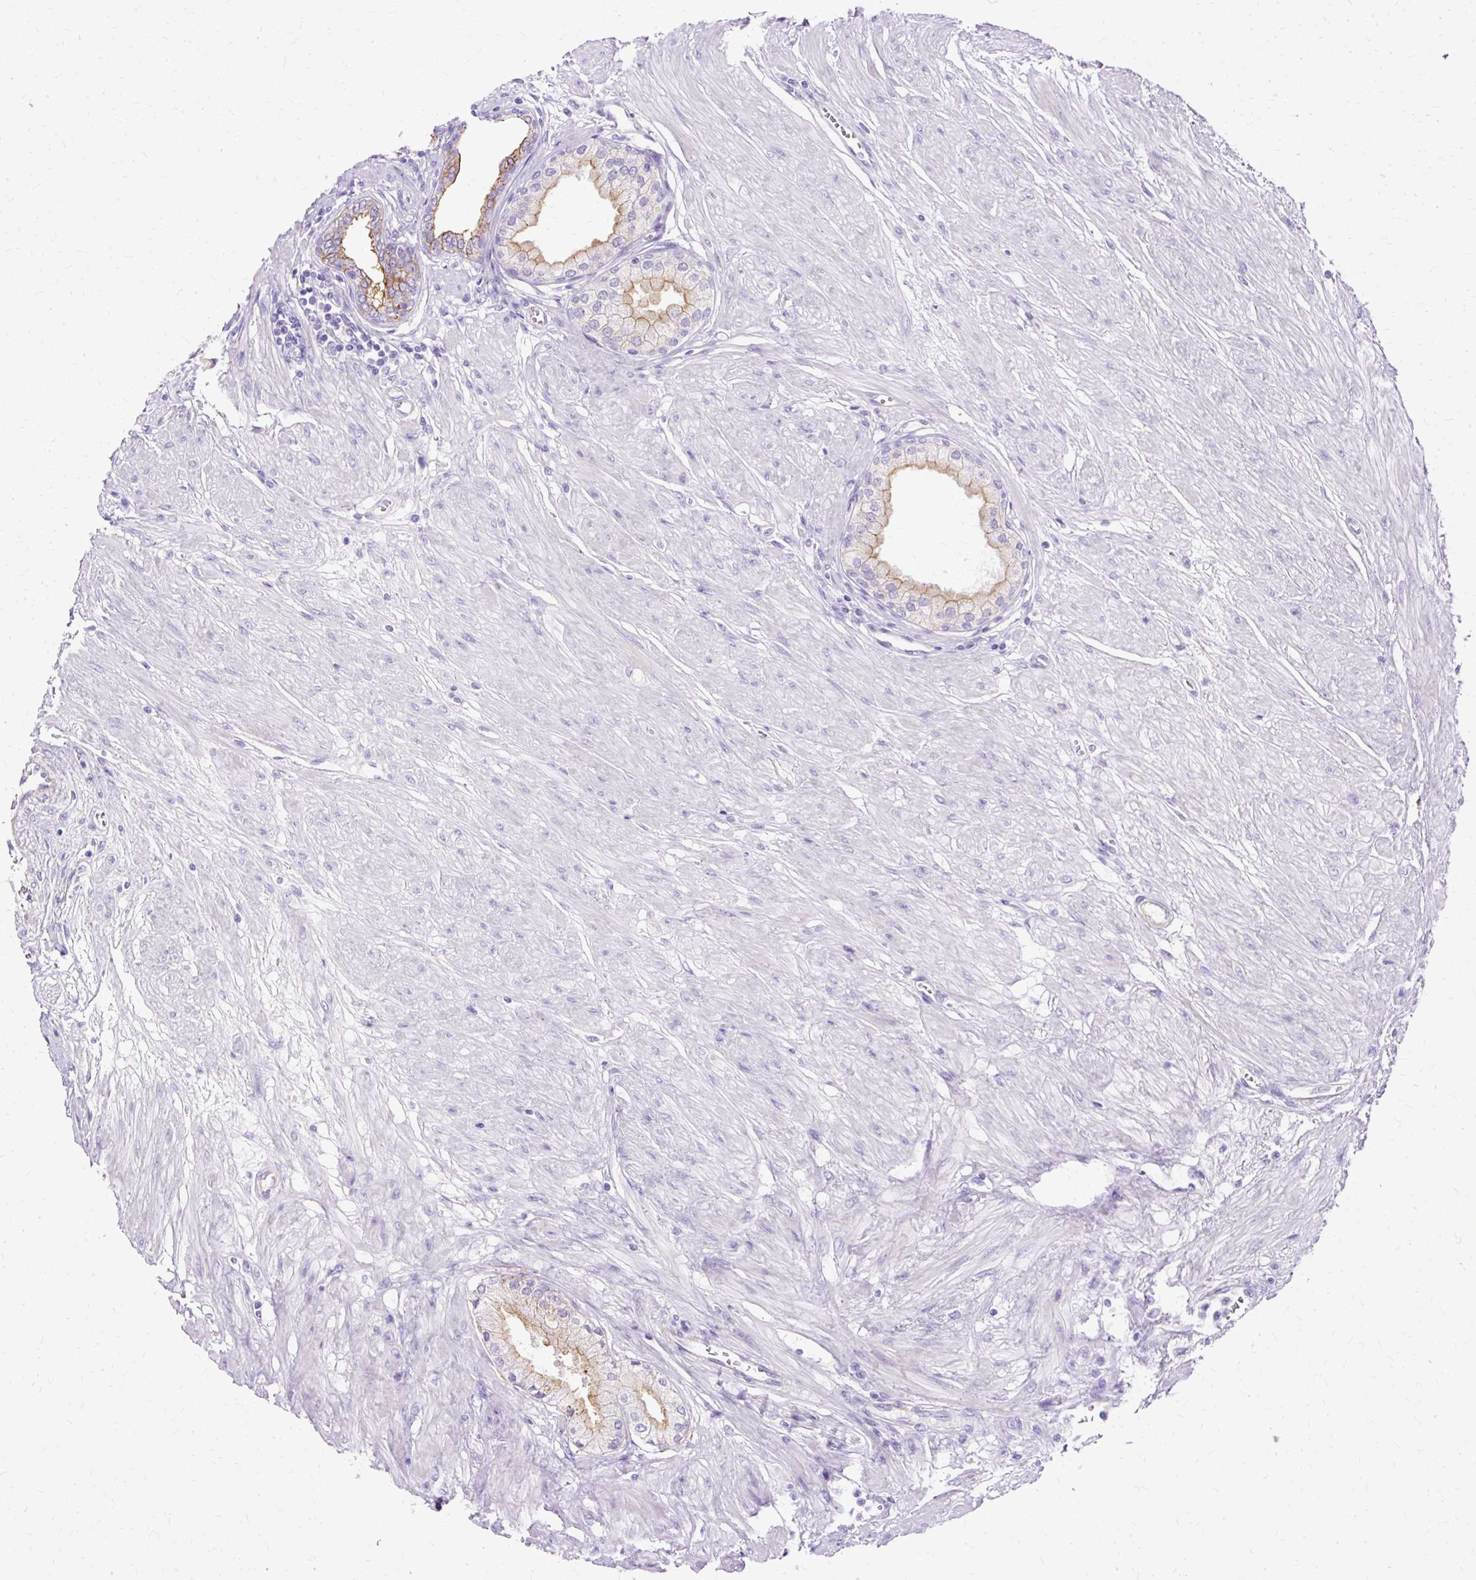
{"staining": {"intensity": "moderate", "quantity": "<25%", "location": "cytoplasmic/membranous"}, "tissue": "prostate cancer", "cell_type": "Tumor cells", "image_type": "cancer", "snomed": [{"axis": "morphology", "description": "Adenocarcinoma, High grade"}, {"axis": "topography", "description": "Prostate and seminal vesicle, NOS"}], "caption": "A brown stain highlights moderate cytoplasmic/membranous positivity of a protein in prostate cancer tumor cells. (DAB = brown stain, brightfield microscopy at high magnification).", "gene": "MYO6", "patient": {"sex": "male", "age": 64}}